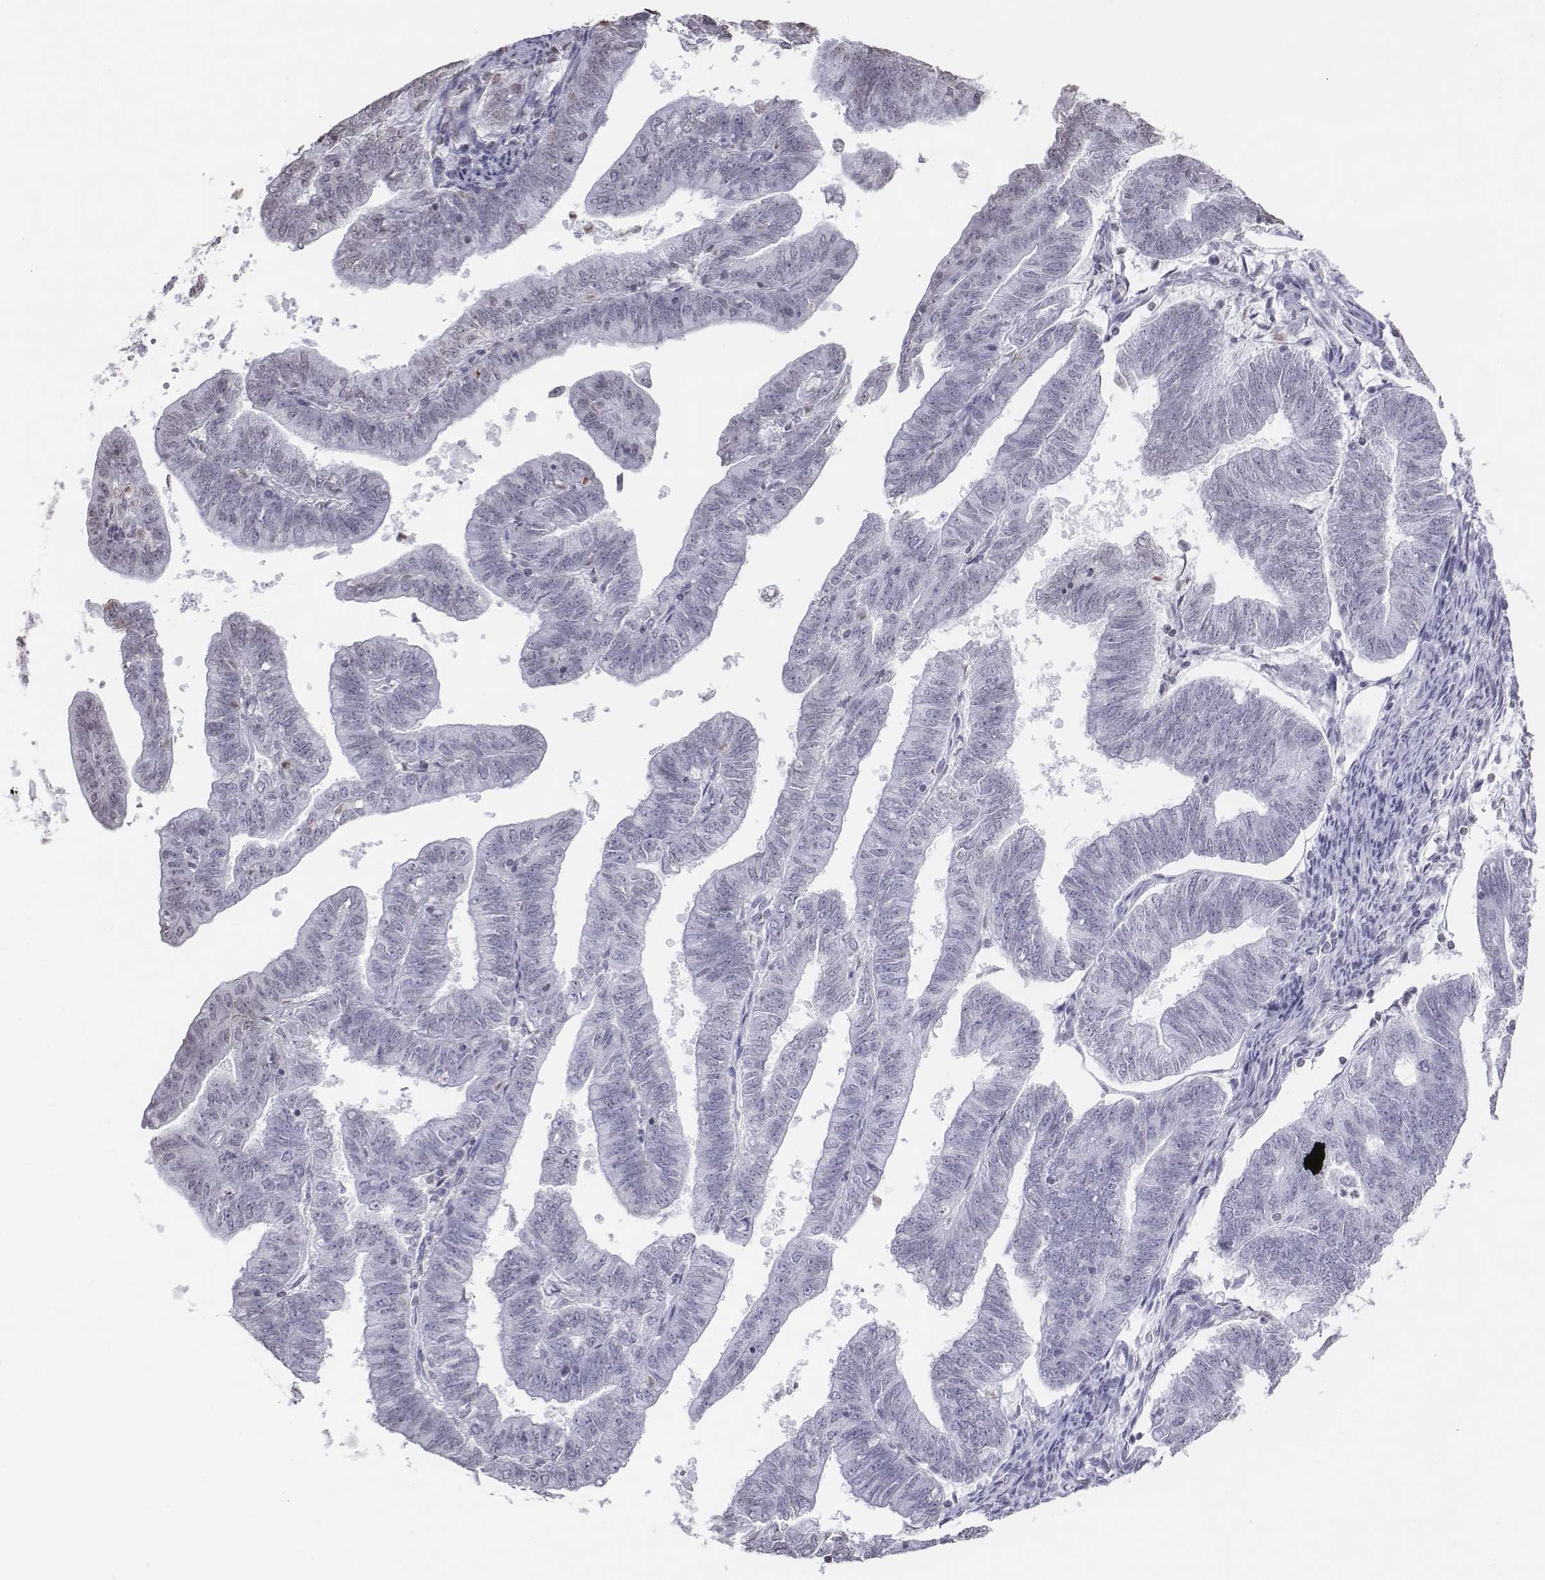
{"staining": {"intensity": "negative", "quantity": "none", "location": "none"}, "tissue": "endometrial cancer", "cell_type": "Tumor cells", "image_type": "cancer", "snomed": [{"axis": "morphology", "description": "Adenocarcinoma, NOS"}, {"axis": "topography", "description": "Endometrium"}], "caption": "IHC of human endometrial cancer reveals no staining in tumor cells.", "gene": "BARHL1", "patient": {"sex": "female", "age": 82}}